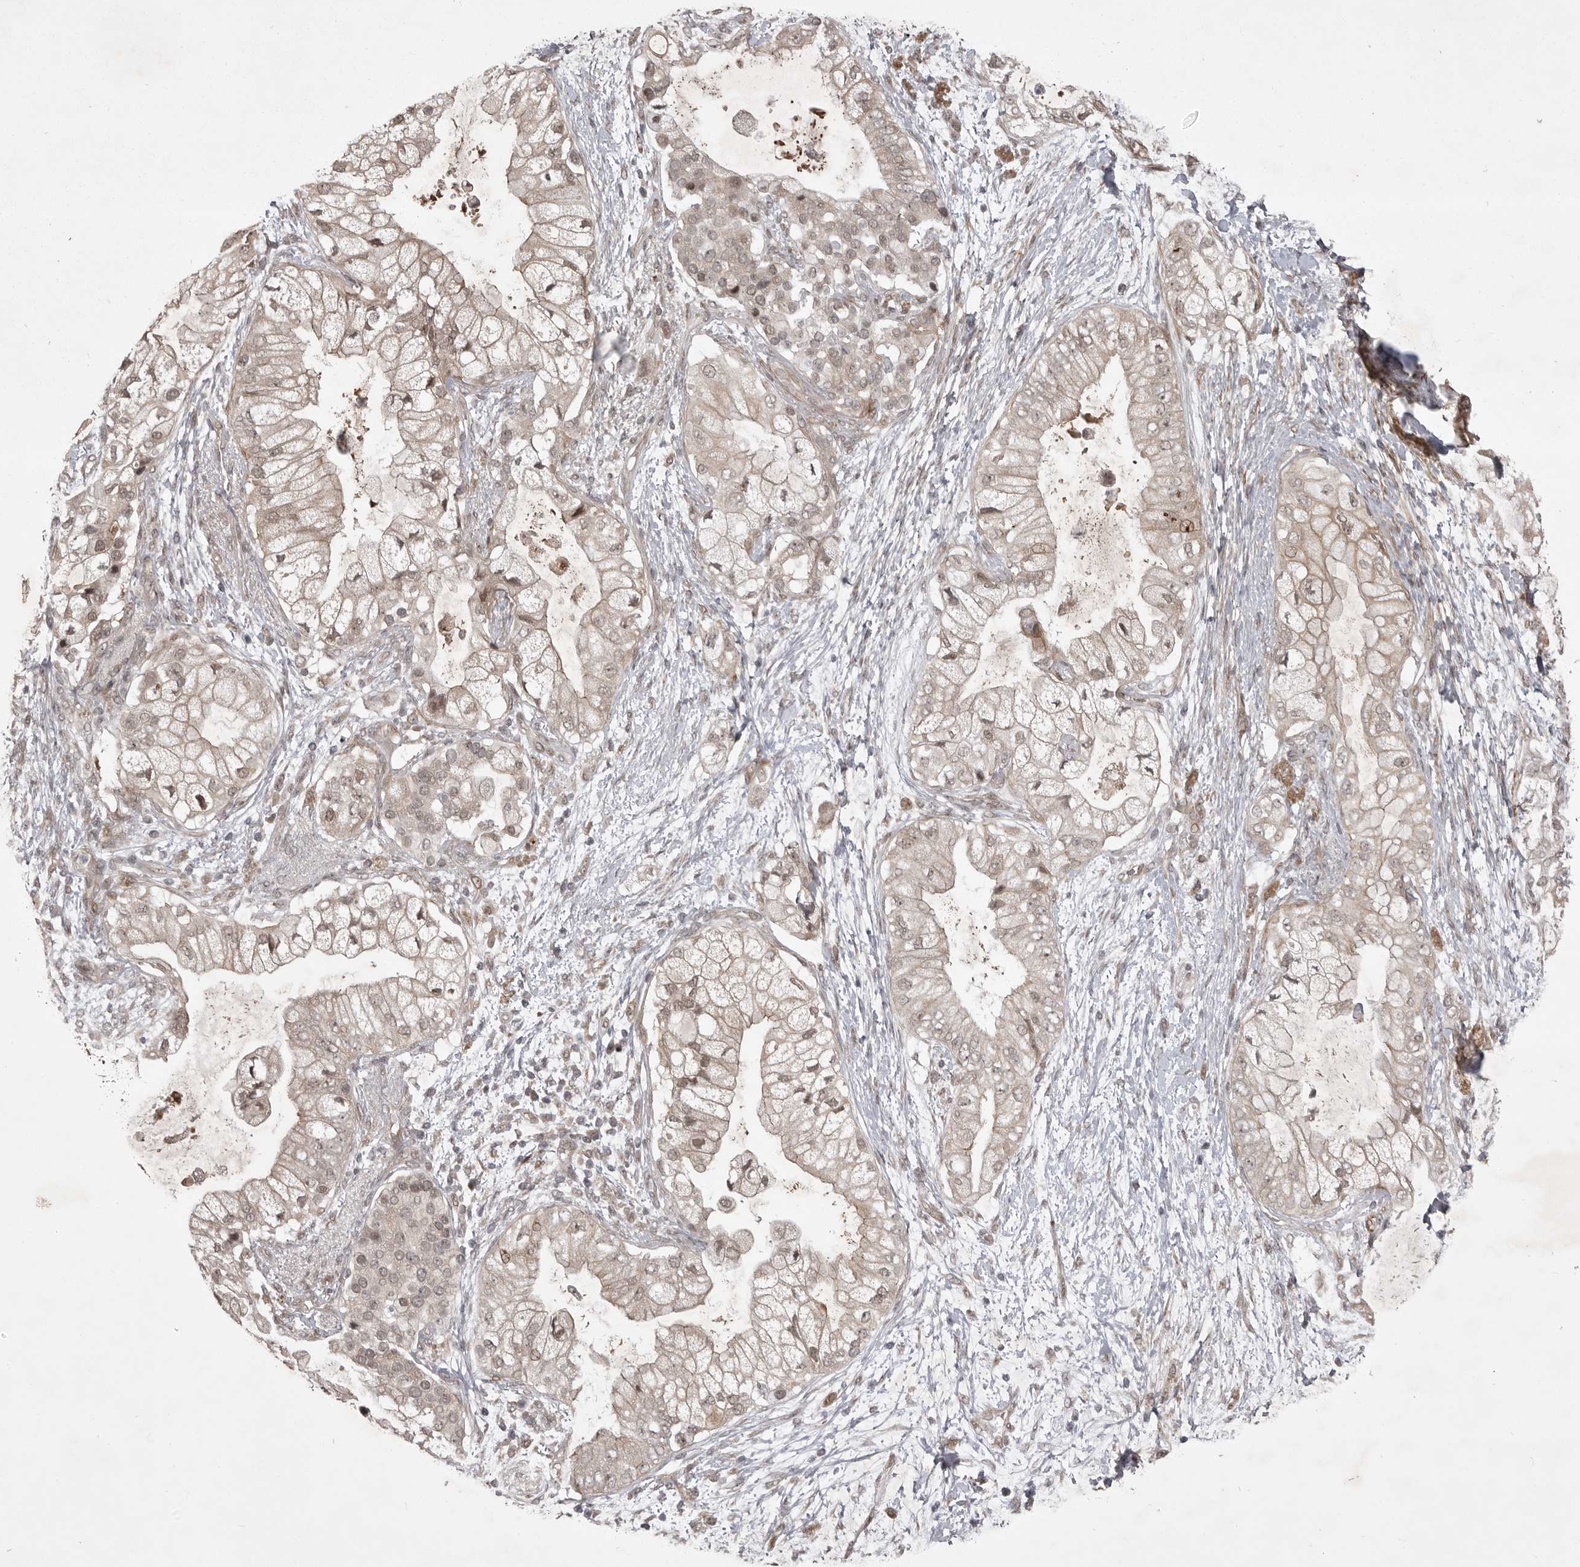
{"staining": {"intensity": "weak", "quantity": ">75%", "location": "cytoplasmic/membranous,nuclear"}, "tissue": "pancreatic cancer", "cell_type": "Tumor cells", "image_type": "cancer", "snomed": [{"axis": "morphology", "description": "Adenocarcinoma, NOS"}, {"axis": "topography", "description": "Pancreas"}], "caption": "Tumor cells display weak cytoplasmic/membranous and nuclear expression in approximately >75% of cells in adenocarcinoma (pancreatic).", "gene": "SNX16", "patient": {"sex": "male", "age": 53}}